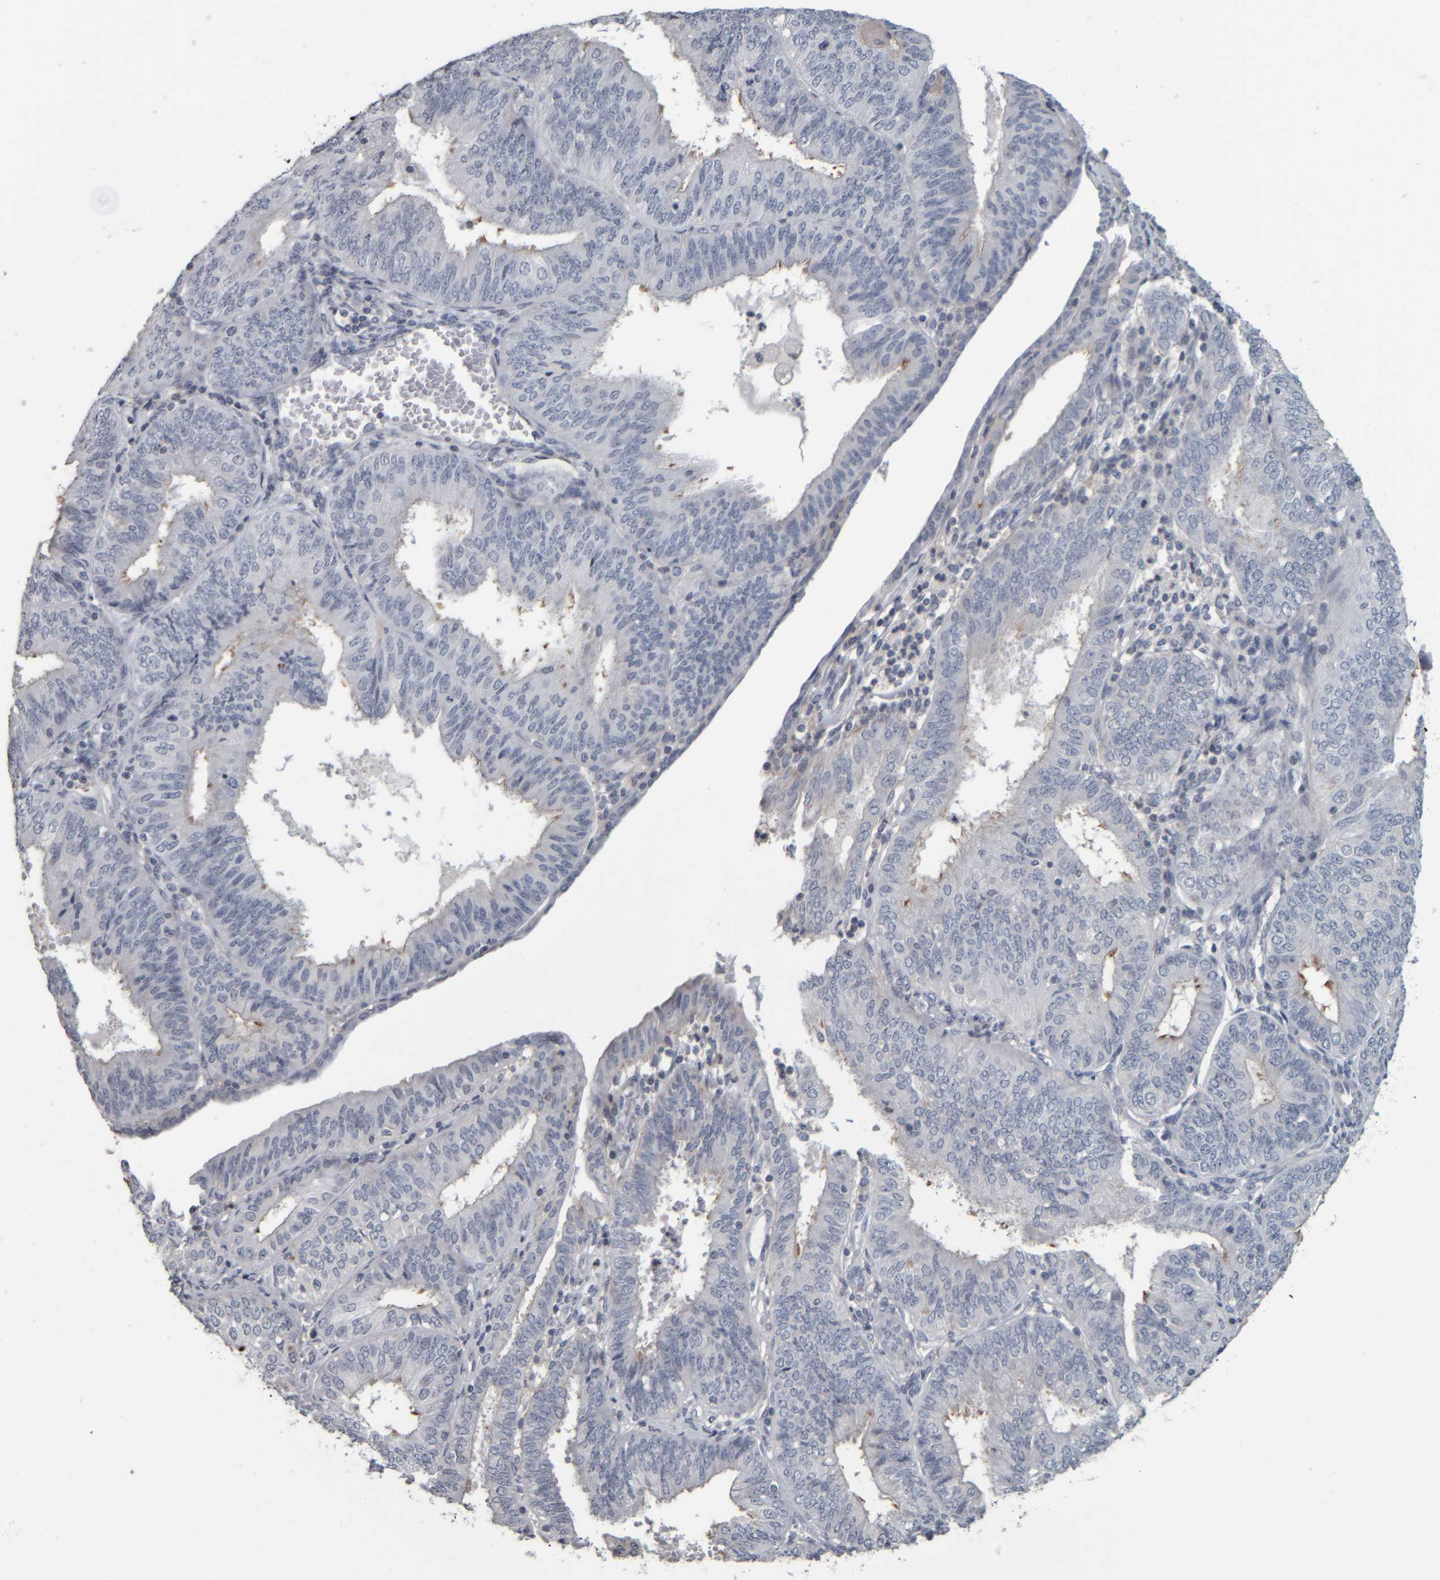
{"staining": {"intensity": "negative", "quantity": "none", "location": "none"}, "tissue": "endometrial cancer", "cell_type": "Tumor cells", "image_type": "cancer", "snomed": [{"axis": "morphology", "description": "Adenocarcinoma, NOS"}, {"axis": "topography", "description": "Endometrium"}], "caption": "DAB (3,3'-diaminobenzidine) immunohistochemical staining of human endometrial cancer reveals no significant expression in tumor cells.", "gene": "CAVIN4", "patient": {"sex": "female", "age": 58}}